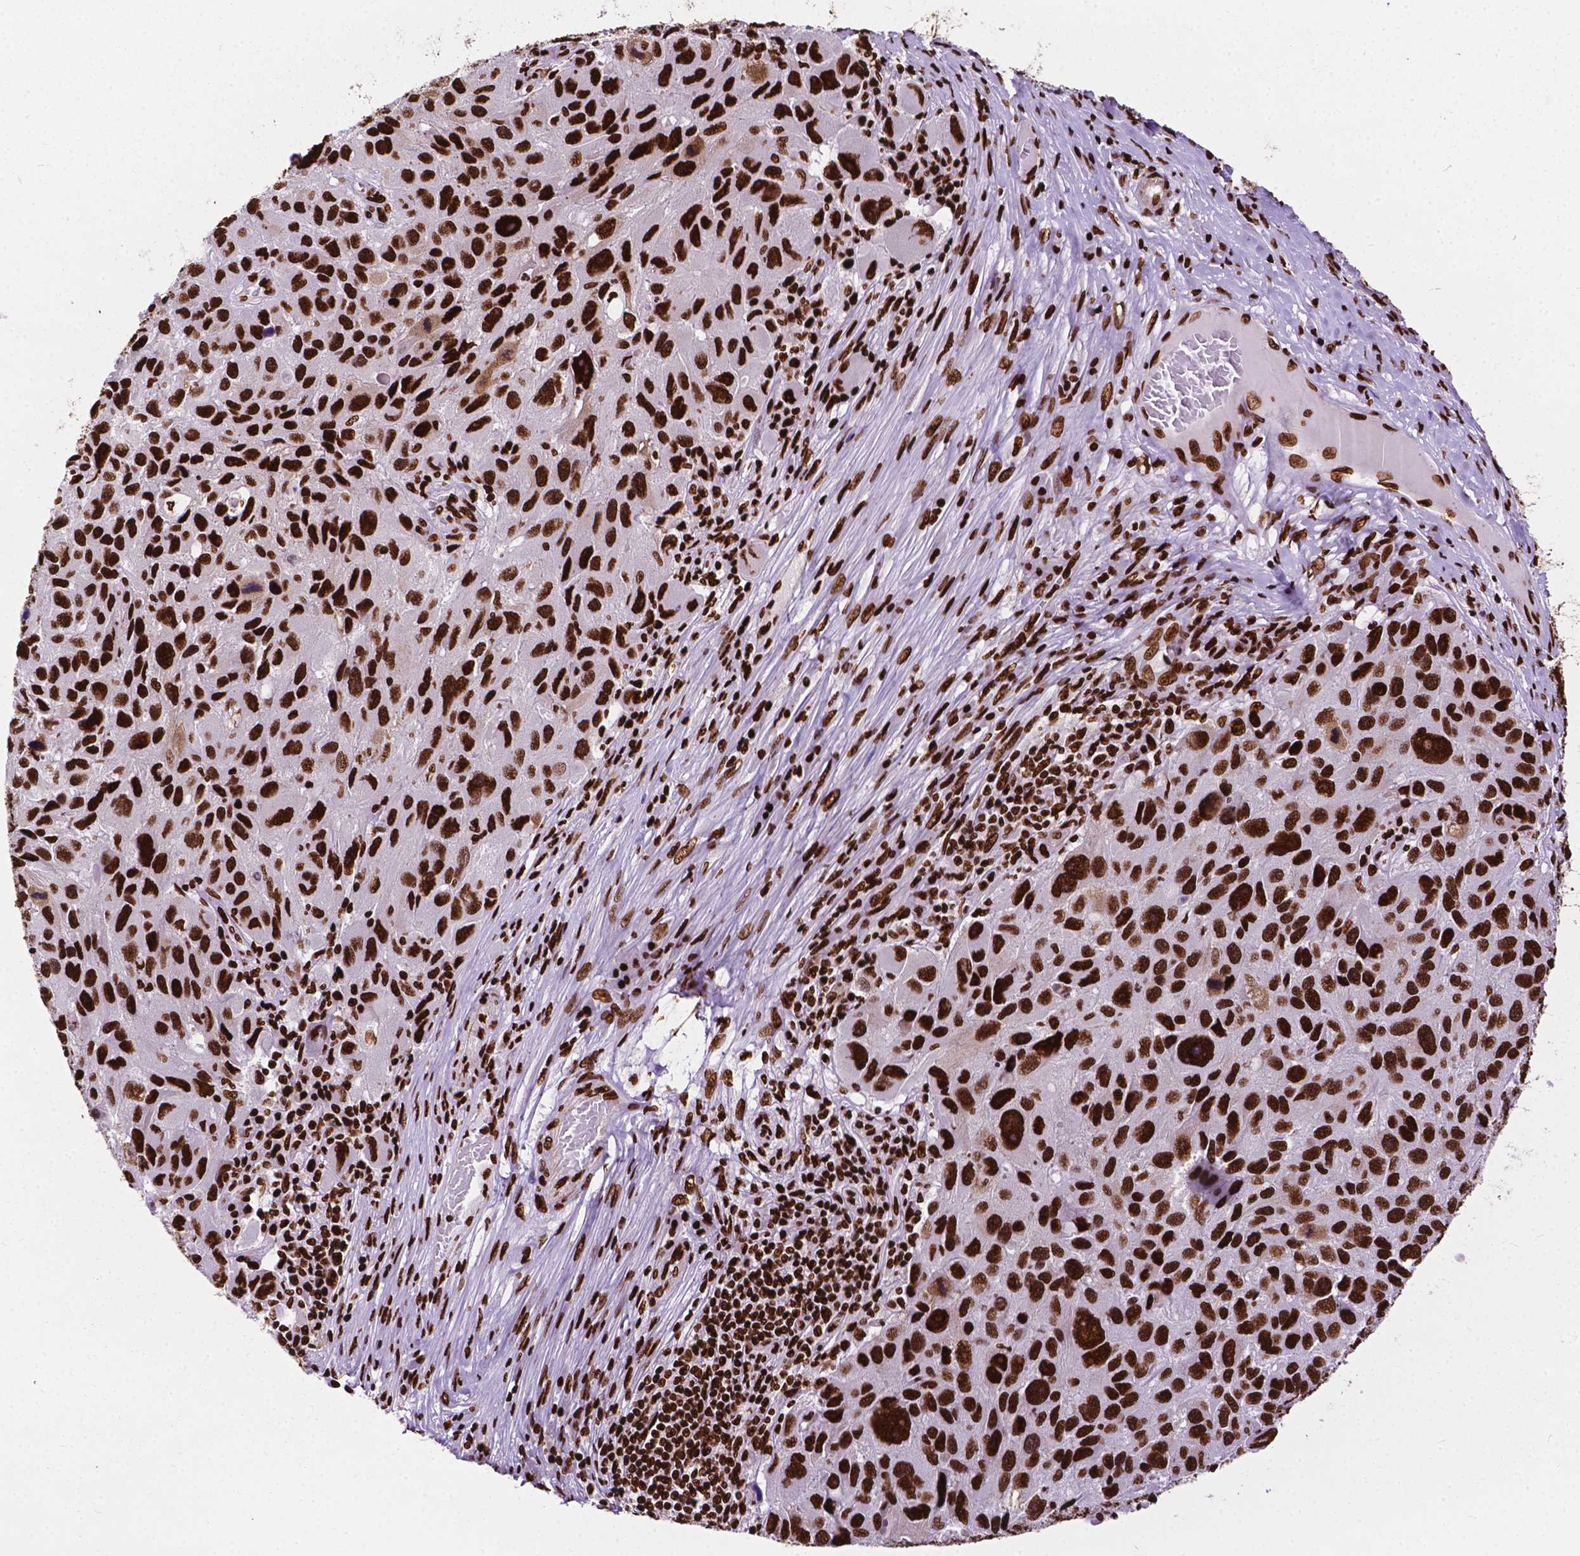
{"staining": {"intensity": "strong", "quantity": ">75%", "location": "nuclear"}, "tissue": "melanoma", "cell_type": "Tumor cells", "image_type": "cancer", "snomed": [{"axis": "morphology", "description": "Malignant melanoma, NOS"}, {"axis": "topography", "description": "Skin"}], "caption": "This photomicrograph displays immunohistochemistry staining of malignant melanoma, with high strong nuclear positivity in approximately >75% of tumor cells.", "gene": "SMIM5", "patient": {"sex": "male", "age": 53}}